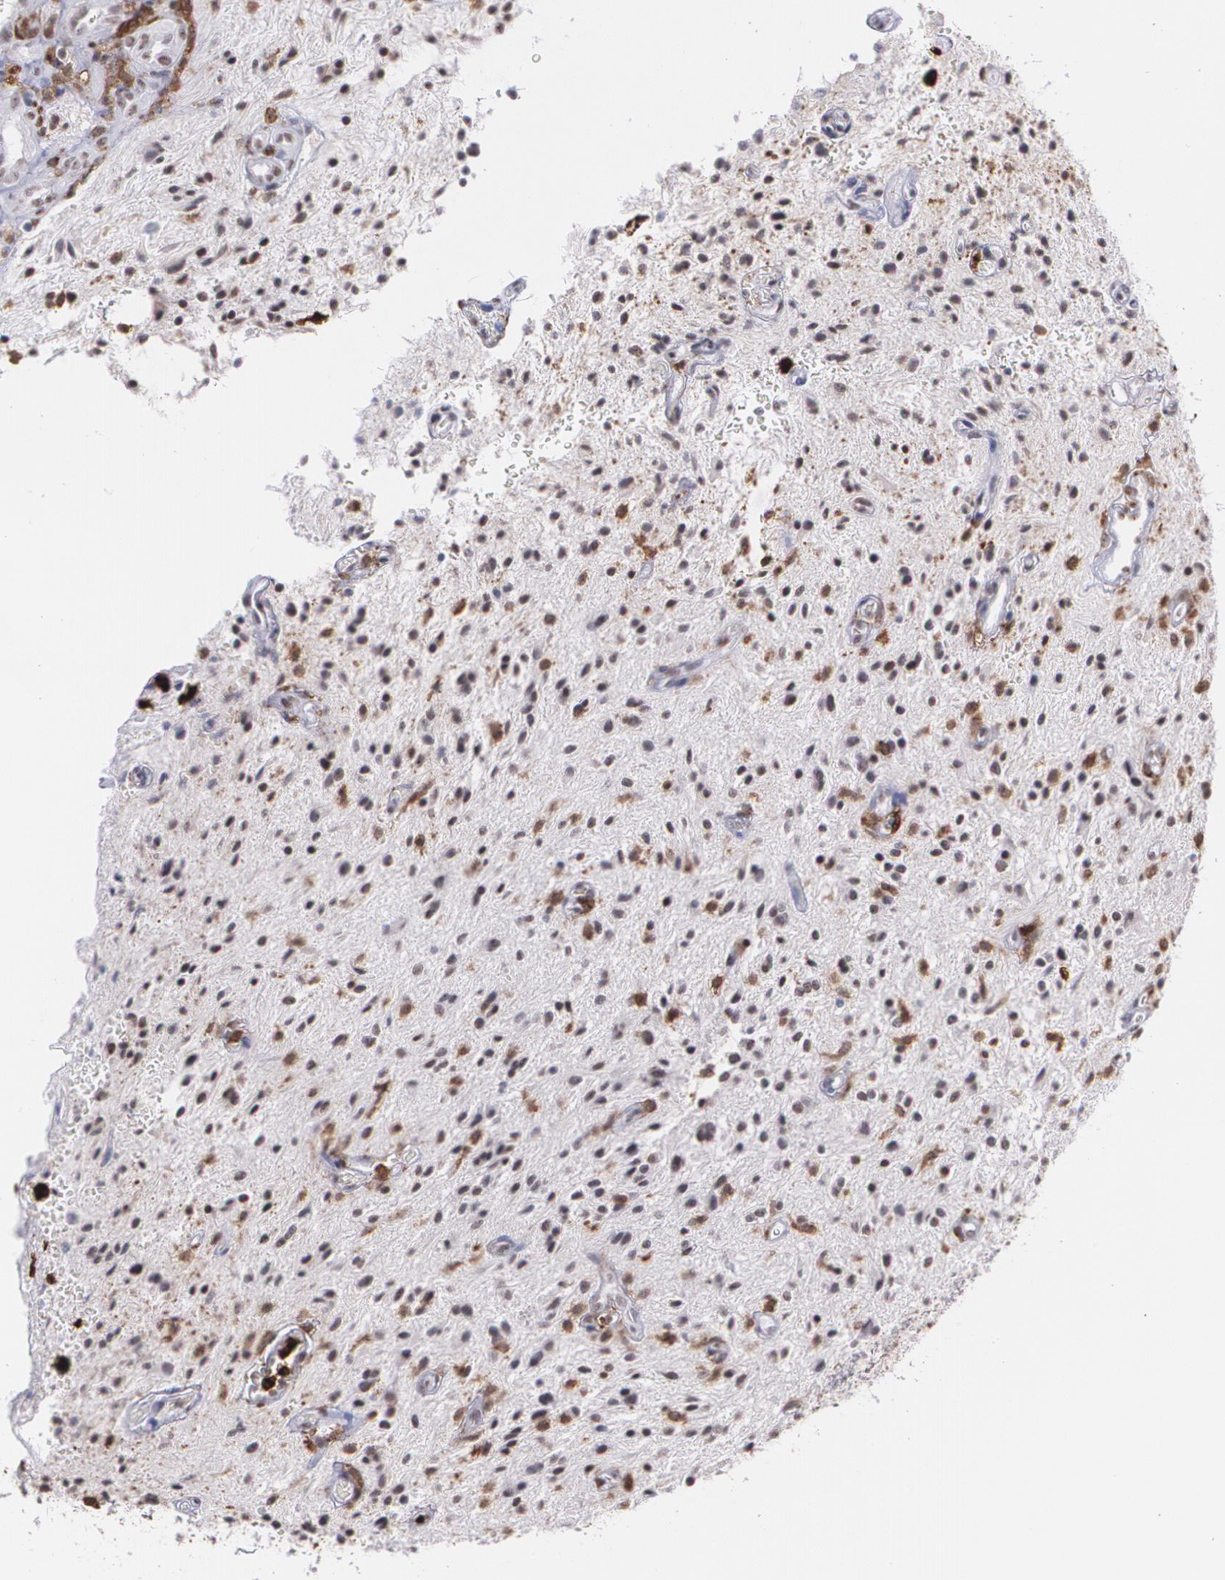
{"staining": {"intensity": "negative", "quantity": "none", "location": "none"}, "tissue": "glioma", "cell_type": "Tumor cells", "image_type": "cancer", "snomed": [{"axis": "morphology", "description": "Glioma, malignant, NOS"}, {"axis": "topography", "description": "Cerebellum"}], "caption": "Tumor cells are negative for protein expression in human glioma.", "gene": "NCF2", "patient": {"sex": "female", "age": 10}}